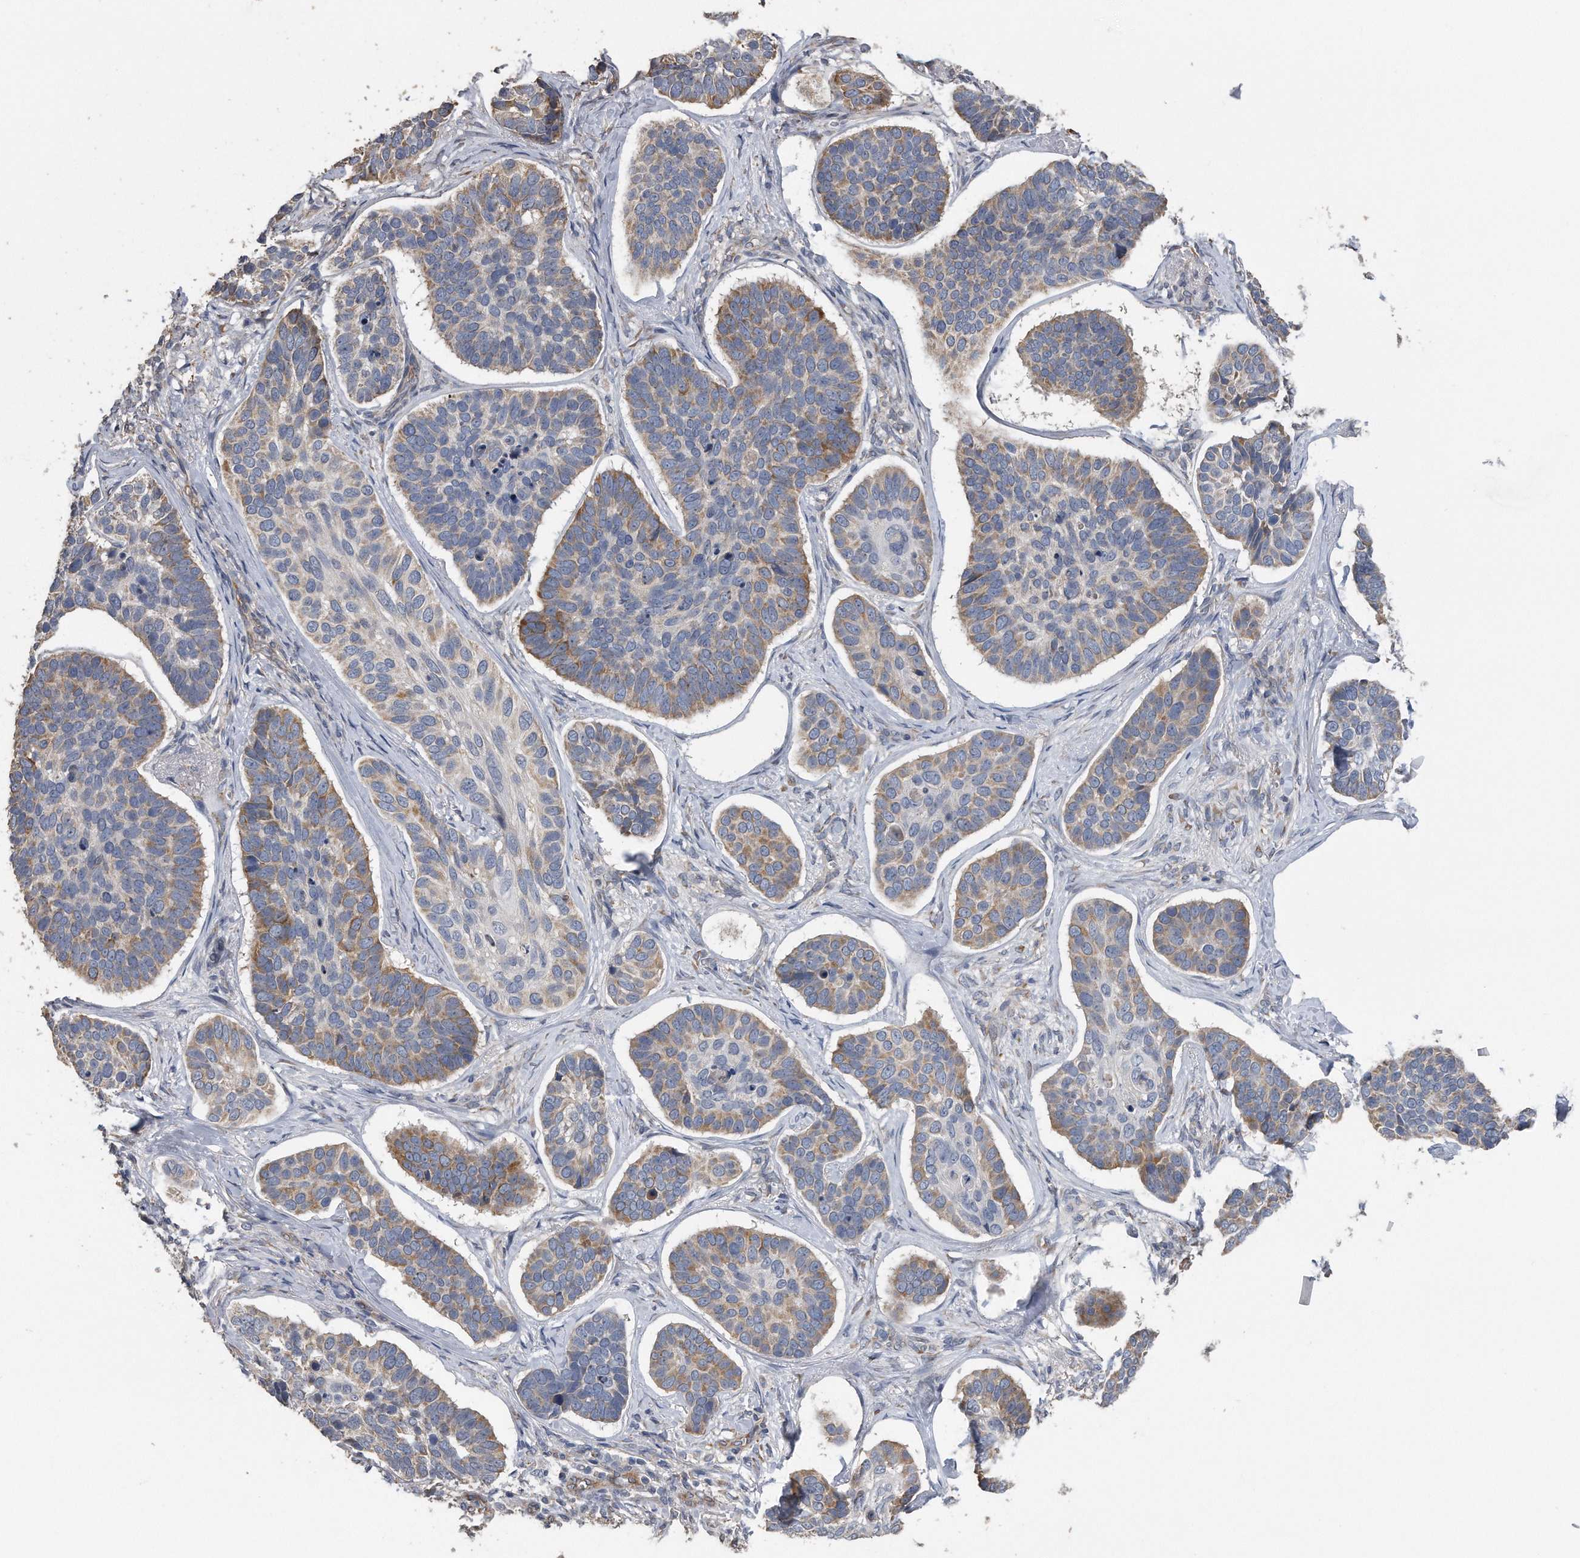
{"staining": {"intensity": "moderate", "quantity": "<25%", "location": "cytoplasmic/membranous"}, "tissue": "skin cancer", "cell_type": "Tumor cells", "image_type": "cancer", "snomed": [{"axis": "morphology", "description": "Basal cell carcinoma"}, {"axis": "topography", "description": "Skin"}], "caption": "Immunohistochemistry (IHC) (DAB (3,3'-diaminobenzidine)) staining of human skin cancer (basal cell carcinoma) demonstrates moderate cytoplasmic/membranous protein positivity in about <25% of tumor cells.", "gene": "PCLO", "patient": {"sex": "male", "age": 62}}